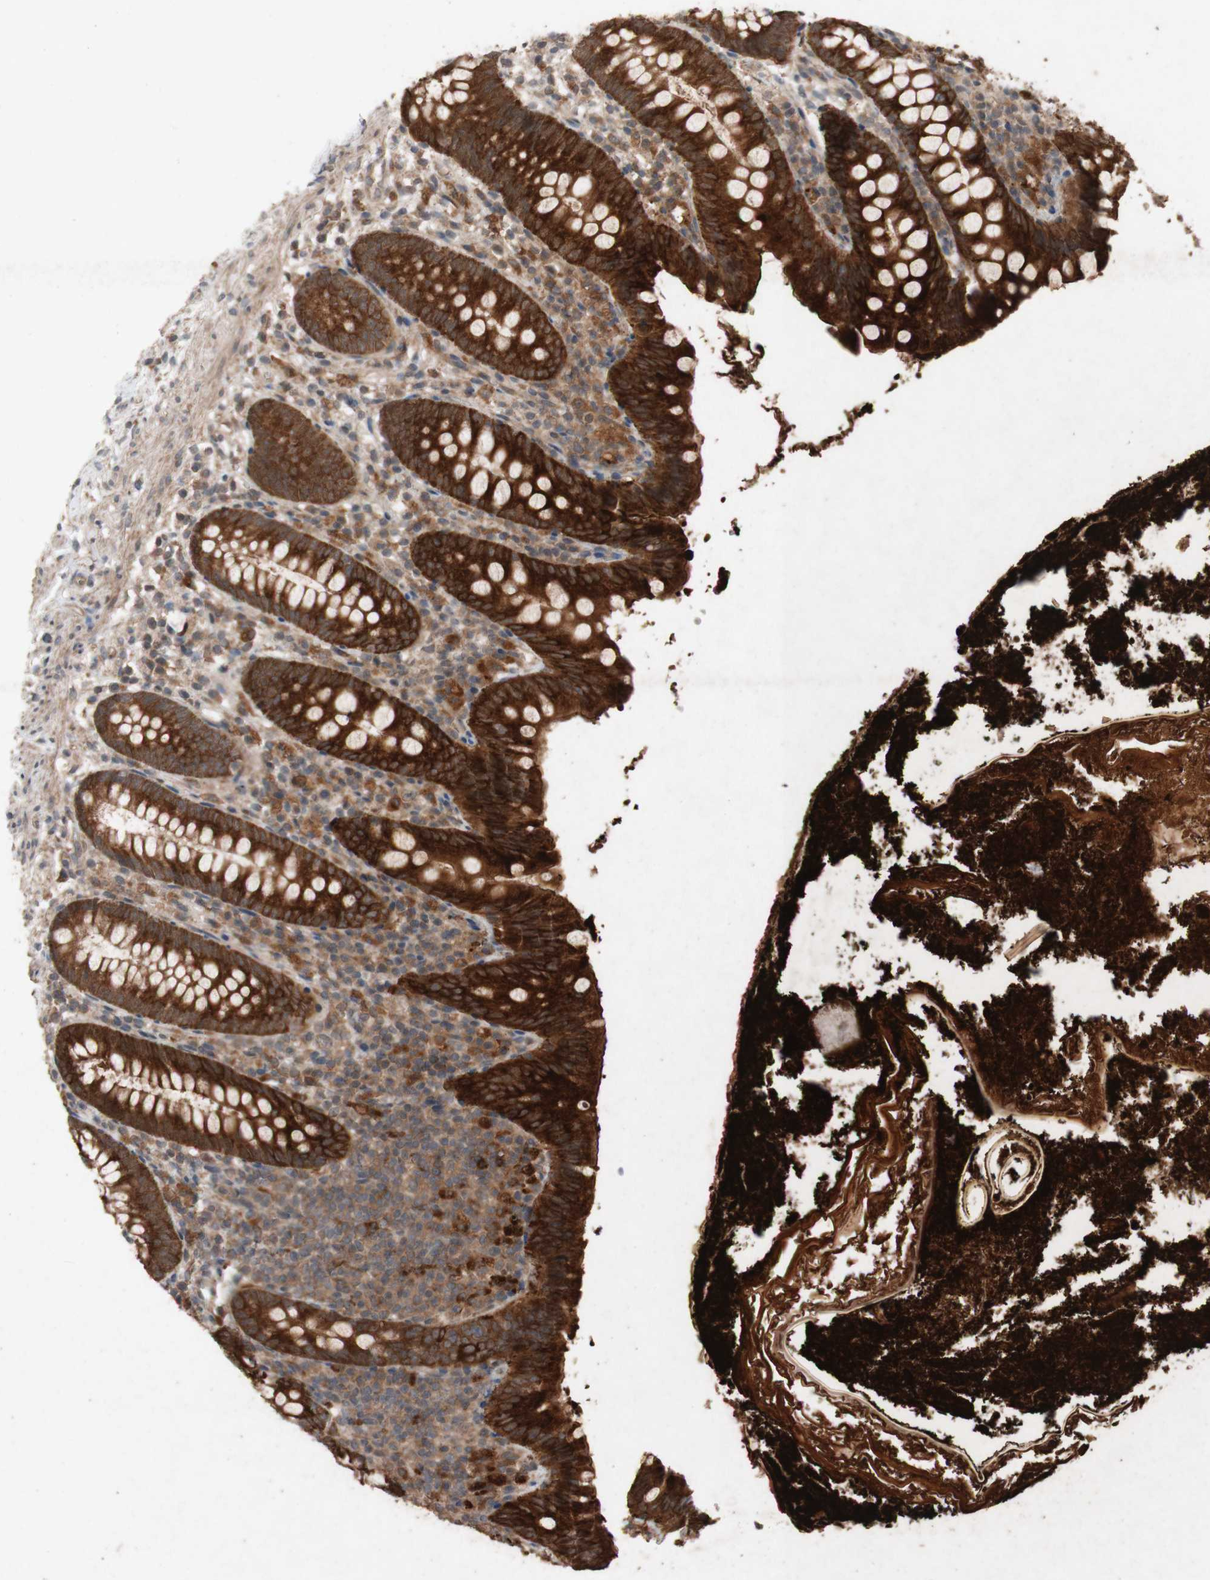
{"staining": {"intensity": "strong", "quantity": ">75%", "location": "cytoplasmic/membranous"}, "tissue": "appendix", "cell_type": "Glandular cells", "image_type": "normal", "snomed": [{"axis": "morphology", "description": "Normal tissue, NOS"}, {"axis": "topography", "description": "Appendix"}], "caption": "Appendix stained with DAB (3,3'-diaminobenzidine) IHC displays high levels of strong cytoplasmic/membranous staining in about >75% of glandular cells. Using DAB (3,3'-diaminobenzidine) (brown) and hematoxylin (blue) stains, captured at high magnification using brightfield microscopy.", "gene": "ATP6V1F", "patient": {"sex": "male", "age": 52}}